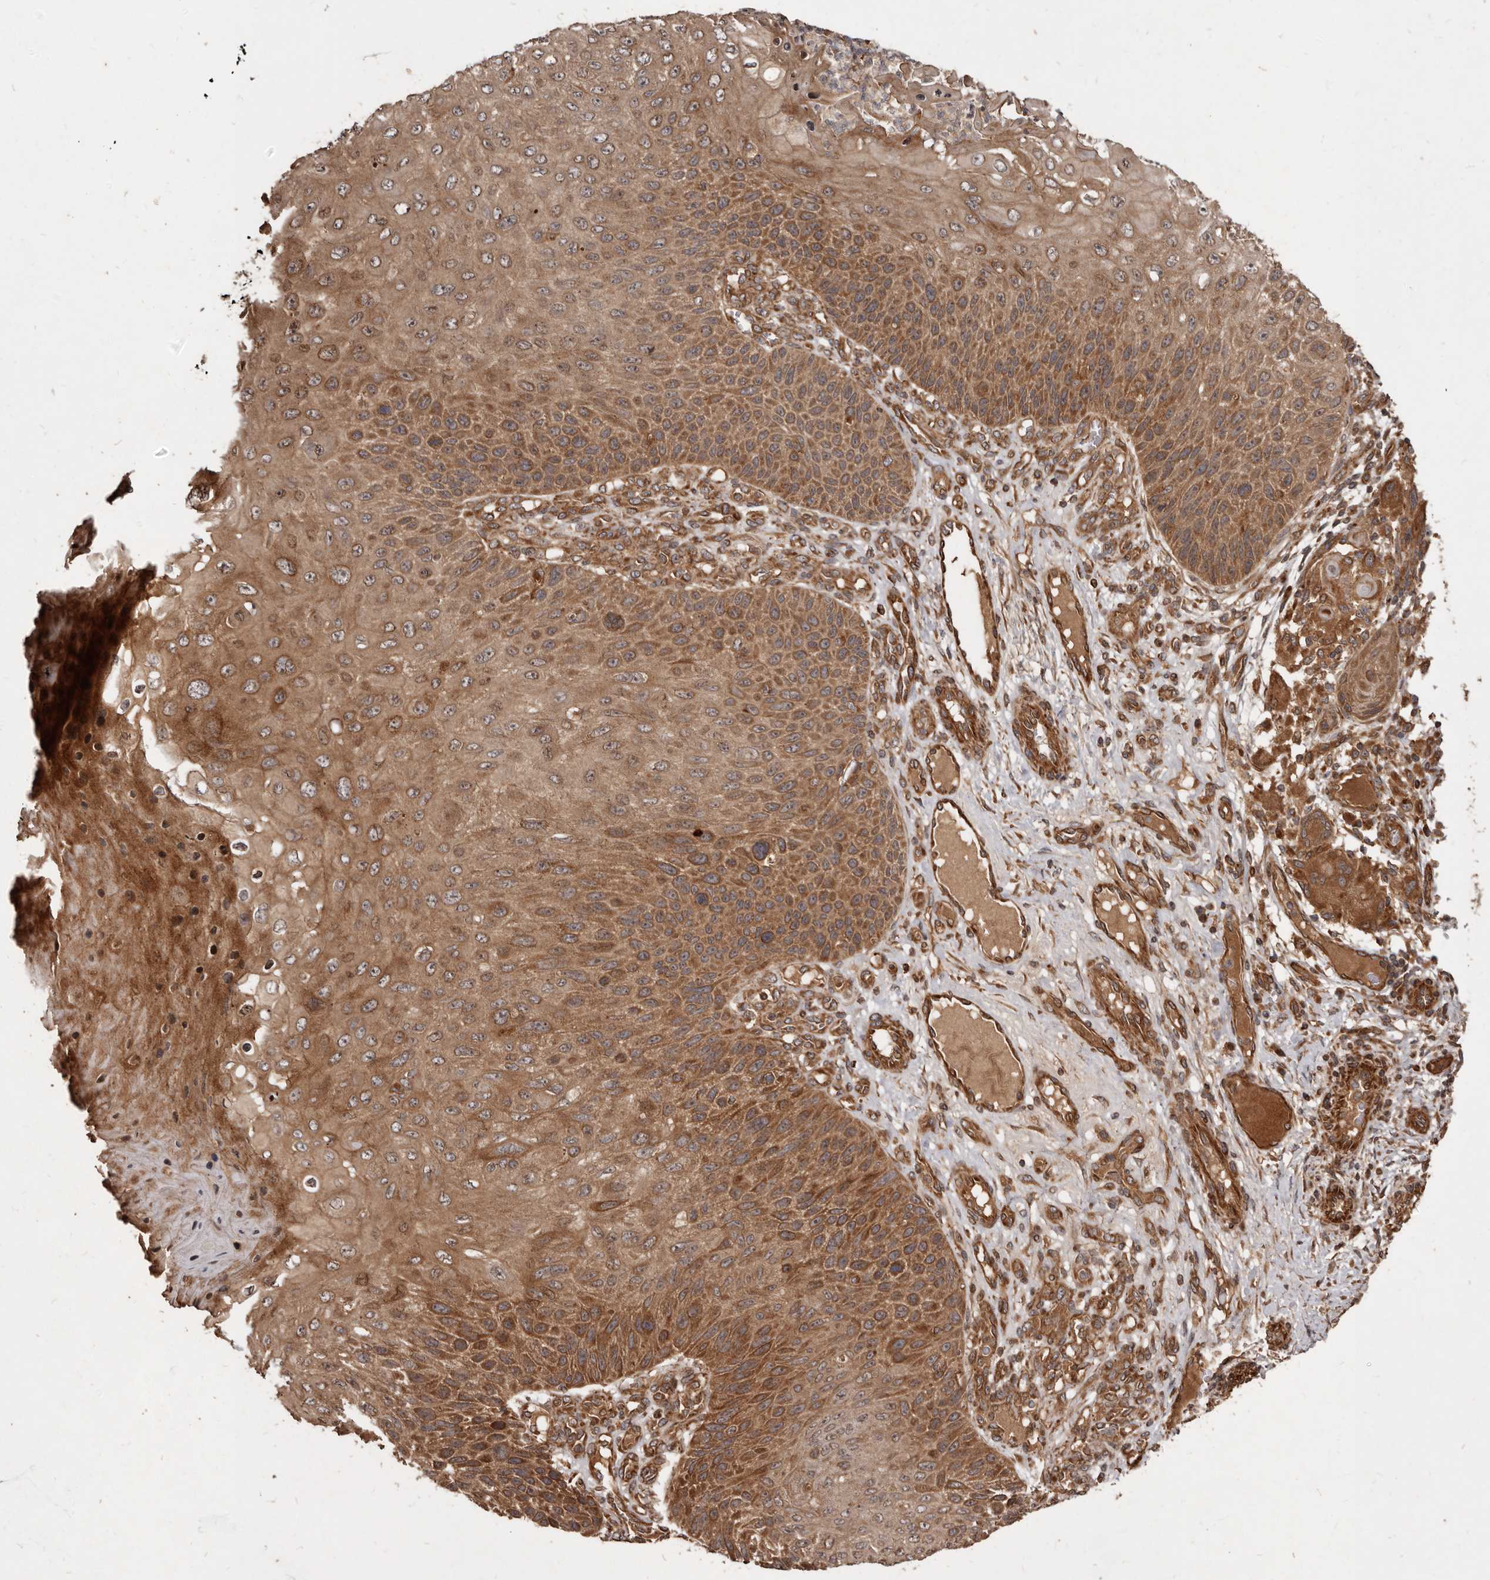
{"staining": {"intensity": "moderate", "quantity": ">75%", "location": "cytoplasmic/membranous"}, "tissue": "skin cancer", "cell_type": "Tumor cells", "image_type": "cancer", "snomed": [{"axis": "morphology", "description": "Squamous cell carcinoma, NOS"}, {"axis": "topography", "description": "Skin"}], "caption": "Immunohistochemistry (IHC) of human skin squamous cell carcinoma exhibits medium levels of moderate cytoplasmic/membranous positivity in about >75% of tumor cells. Nuclei are stained in blue.", "gene": "STK36", "patient": {"sex": "female", "age": 88}}